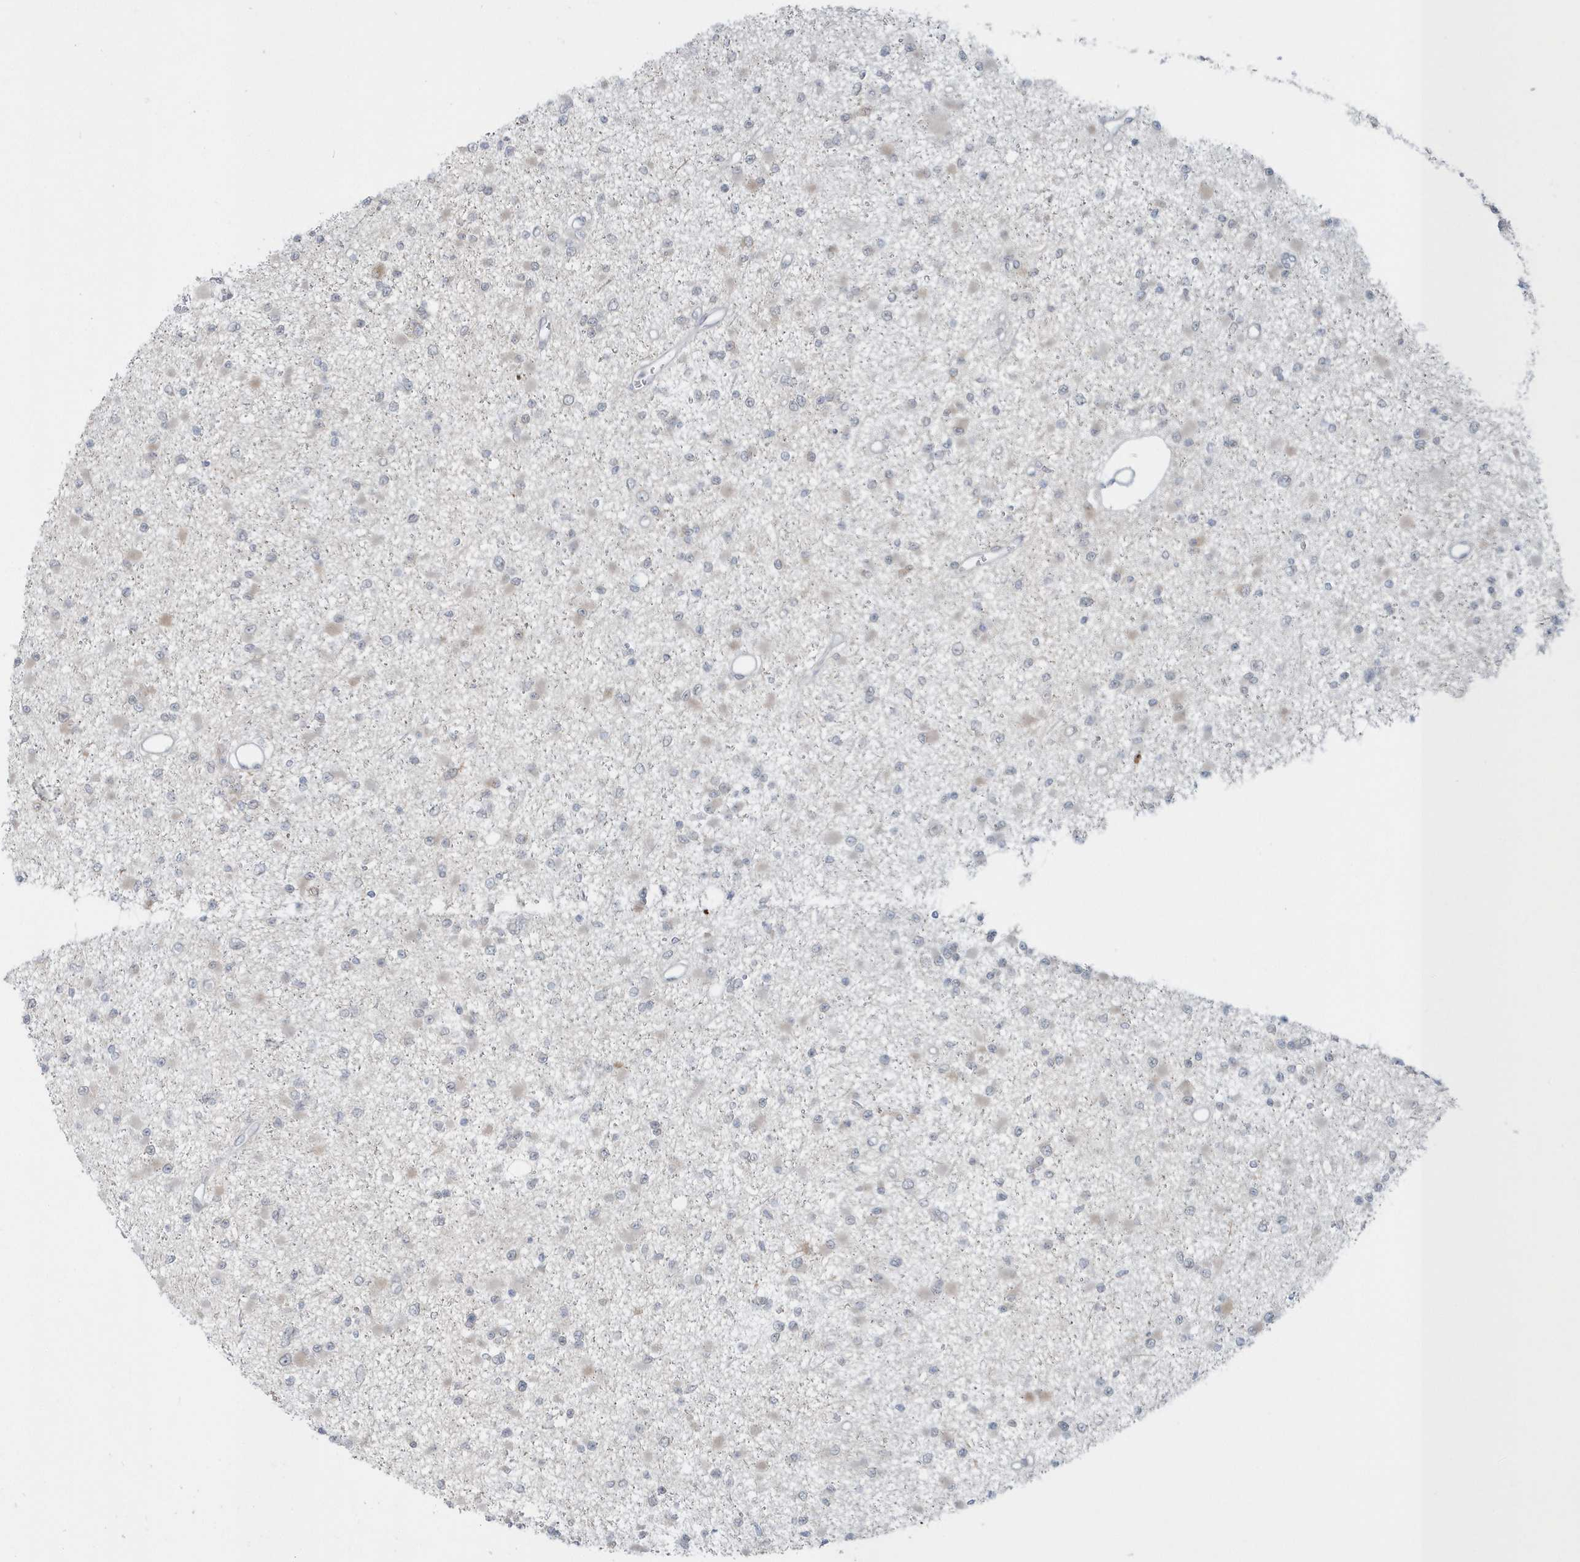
{"staining": {"intensity": "negative", "quantity": "none", "location": "none"}, "tissue": "glioma", "cell_type": "Tumor cells", "image_type": "cancer", "snomed": [{"axis": "morphology", "description": "Glioma, malignant, Low grade"}, {"axis": "topography", "description": "Brain"}], "caption": "There is no significant positivity in tumor cells of malignant low-grade glioma. Brightfield microscopy of immunohistochemistry (IHC) stained with DAB (3,3'-diaminobenzidine) (brown) and hematoxylin (blue), captured at high magnification.", "gene": "BLTP3A", "patient": {"sex": "female", "age": 22}}